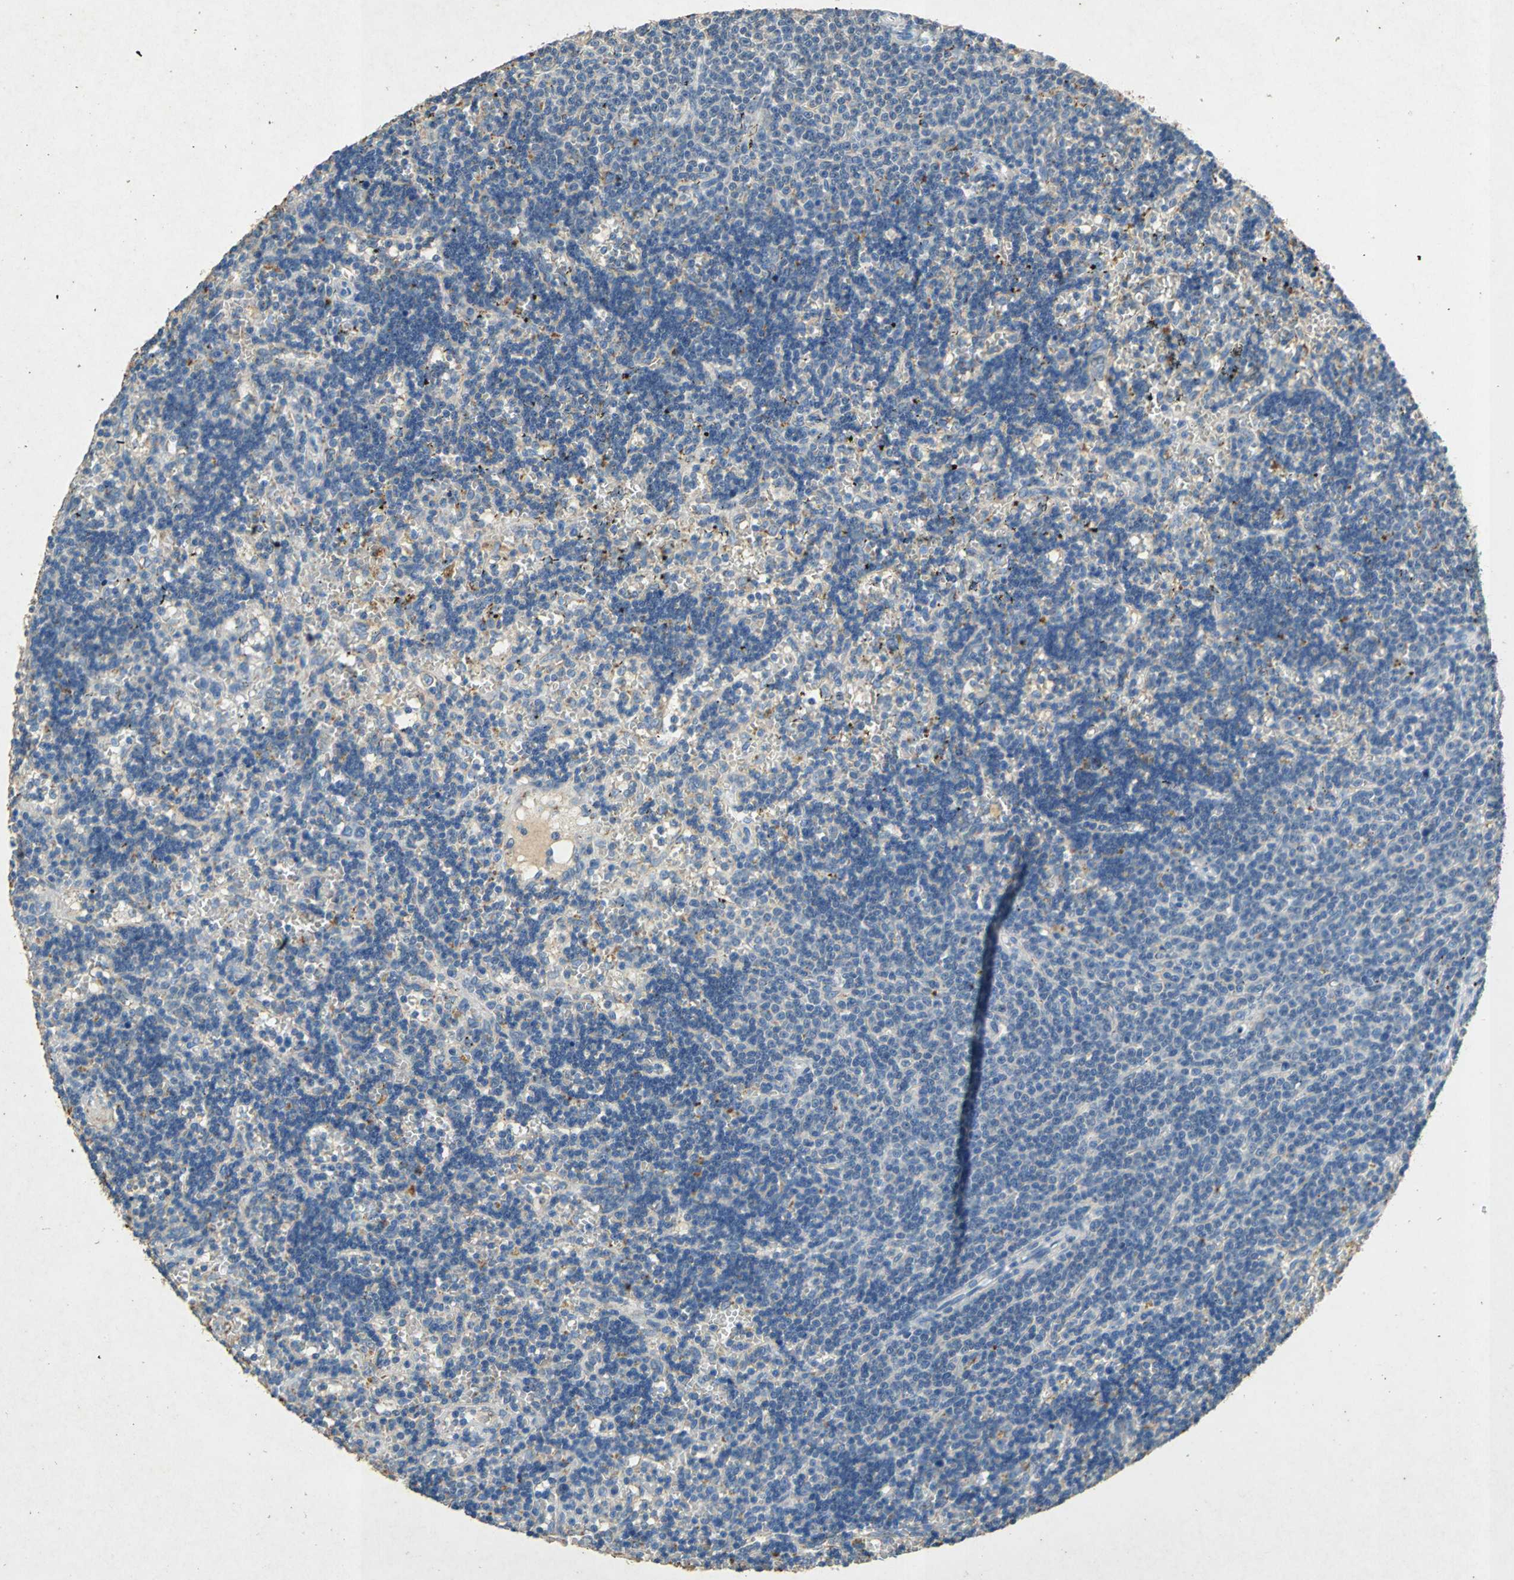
{"staining": {"intensity": "weak", "quantity": "25%-75%", "location": "cytoplasmic/membranous"}, "tissue": "lymphoma", "cell_type": "Tumor cells", "image_type": "cancer", "snomed": [{"axis": "morphology", "description": "Malignant lymphoma, non-Hodgkin's type, Low grade"}, {"axis": "topography", "description": "Spleen"}], "caption": "Immunohistochemistry staining of lymphoma, which exhibits low levels of weak cytoplasmic/membranous positivity in about 25%-75% of tumor cells indicating weak cytoplasmic/membranous protein positivity. The staining was performed using DAB (3,3'-diaminobenzidine) (brown) for protein detection and nuclei were counterstained in hematoxylin (blue).", "gene": "ADAMTS5", "patient": {"sex": "male", "age": 60}}